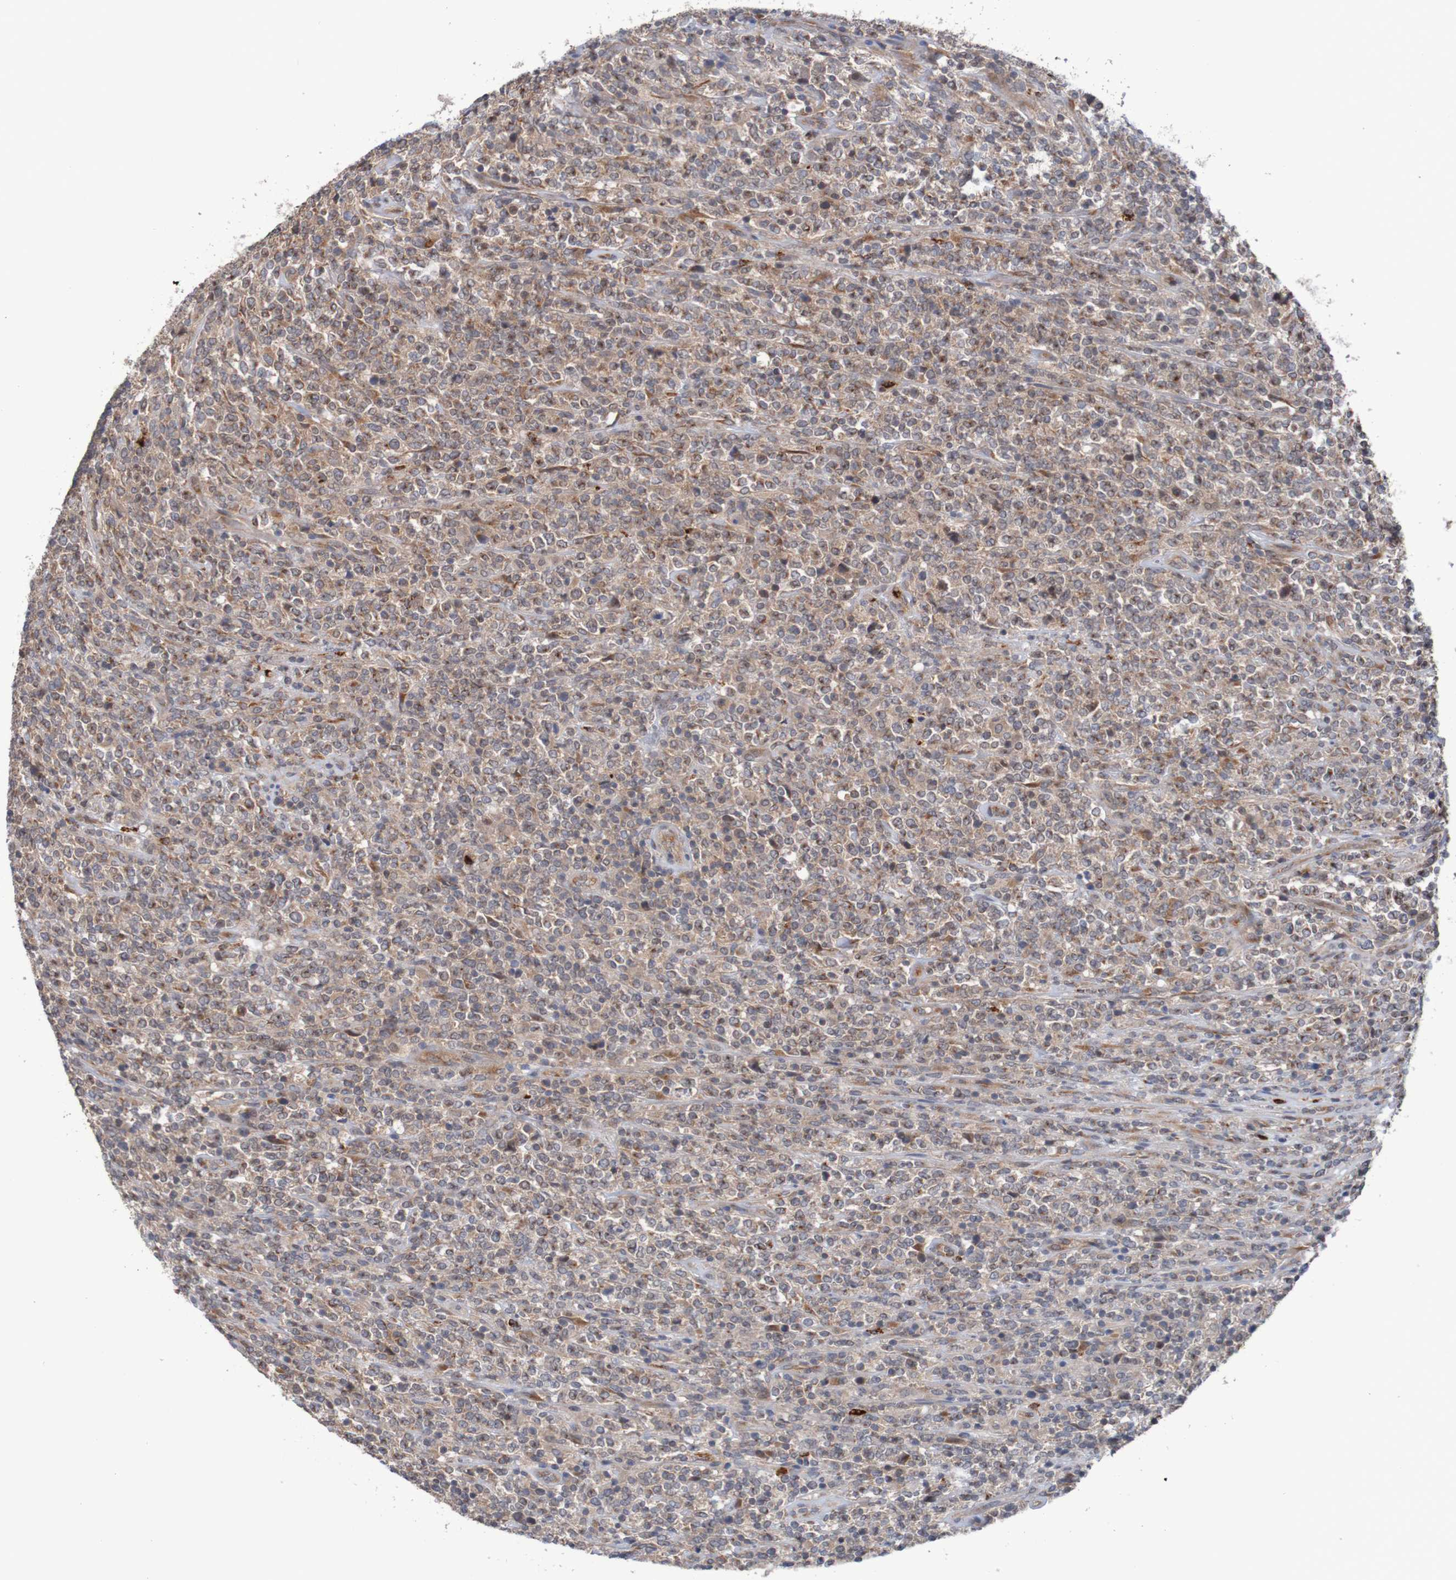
{"staining": {"intensity": "weak", "quantity": ">75%", "location": "cytoplasmic/membranous"}, "tissue": "lymphoma", "cell_type": "Tumor cells", "image_type": "cancer", "snomed": [{"axis": "morphology", "description": "Malignant lymphoma, non-Hodgkin's type, High grade"}, {"axis": "topography", "description": "Soft tissue"}], "caption": "About >75% of tumor cells in human malignant lymphoma, non-Hodgkin's type (high-grade) show weak cytoplasmic/membranous protein expression as visualized by brown immunohistochemical staining.", "gene": "ST8SIA6", "patient": {"sex": "male", "age": 18}}